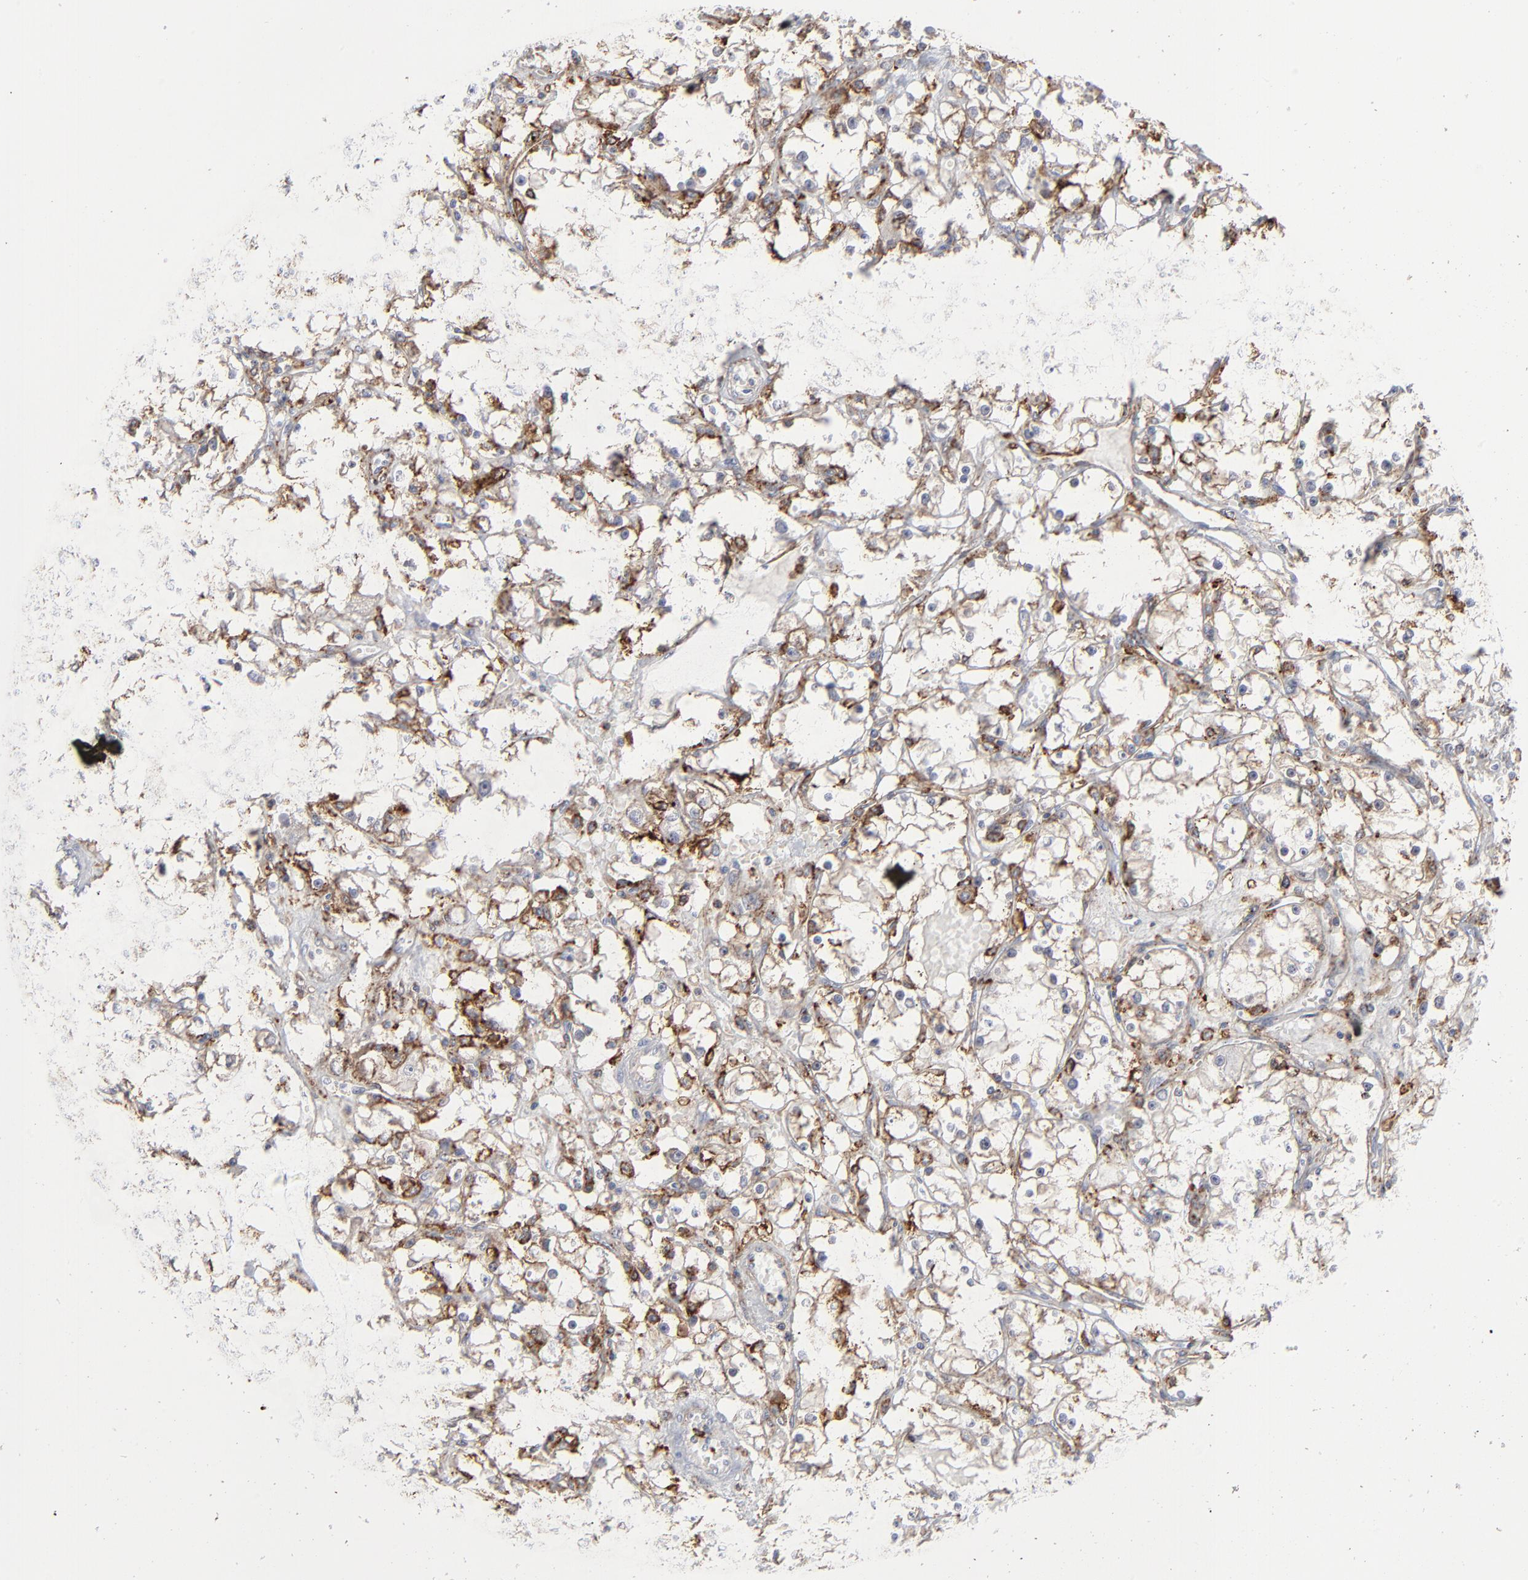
{"staining": {"intensity": "moderate", "quantity": "25%-75%", "location": "cytoplasmic/membranous"}, "tissue": "renal cancer", "cell_type": "Tumor cells", "image_type": "cancer", "snomed": [{"axis": "morphology", "description": "Adenocarcinoma, NOS"}, {"axis": "topography", "description": "Kidney"}], "caption": "DAB immunohistochemical staining of human renal adenocarcinoma shows moderate cytoplasmic/membranous protein expression in approximately 25%-75% of tumor cells.", "gene": "ANXA5", "patient": {"sex": "male", "age": 56}}